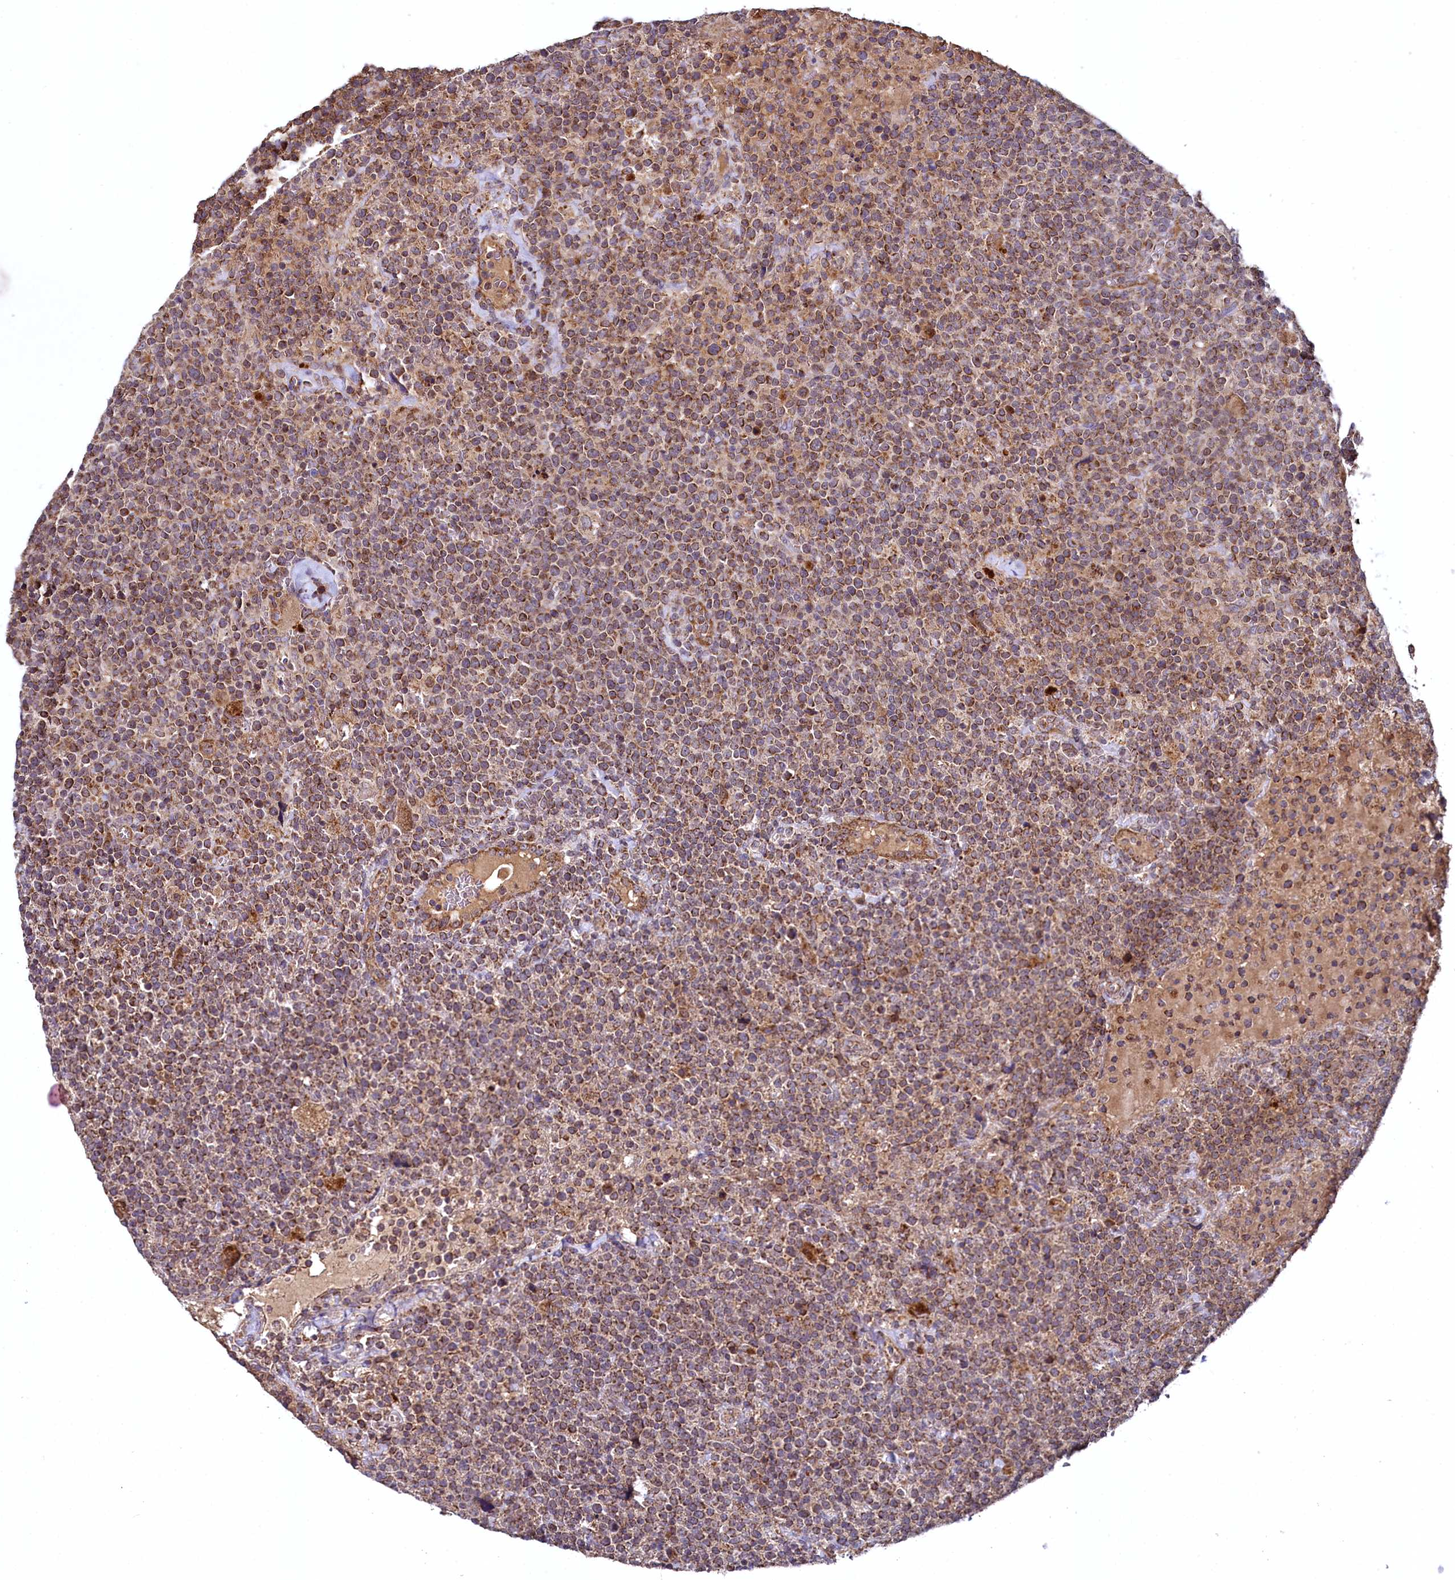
{"staining": {"intensity": "strong", "quantity": ">75%", "location": "cytoplasmic/membranous"}, "tissue": "lymphoma", "cell_type": "Tumor cells", "image_type": "cancer", "snomed": [{"axis": "morphology", "description": "Malignant lymphoma, non-Hodgkin's type, High grade"}, {"axis": "topography", "description": "Lymph node"}], "caption": "Protein staining of lymphoma tissue demonstrates strong cytoplasmic/membranous expression in approximately >75% of tumor cells.", "gene": "METTL4", "patient": {"sex": "male", "age": 61}}